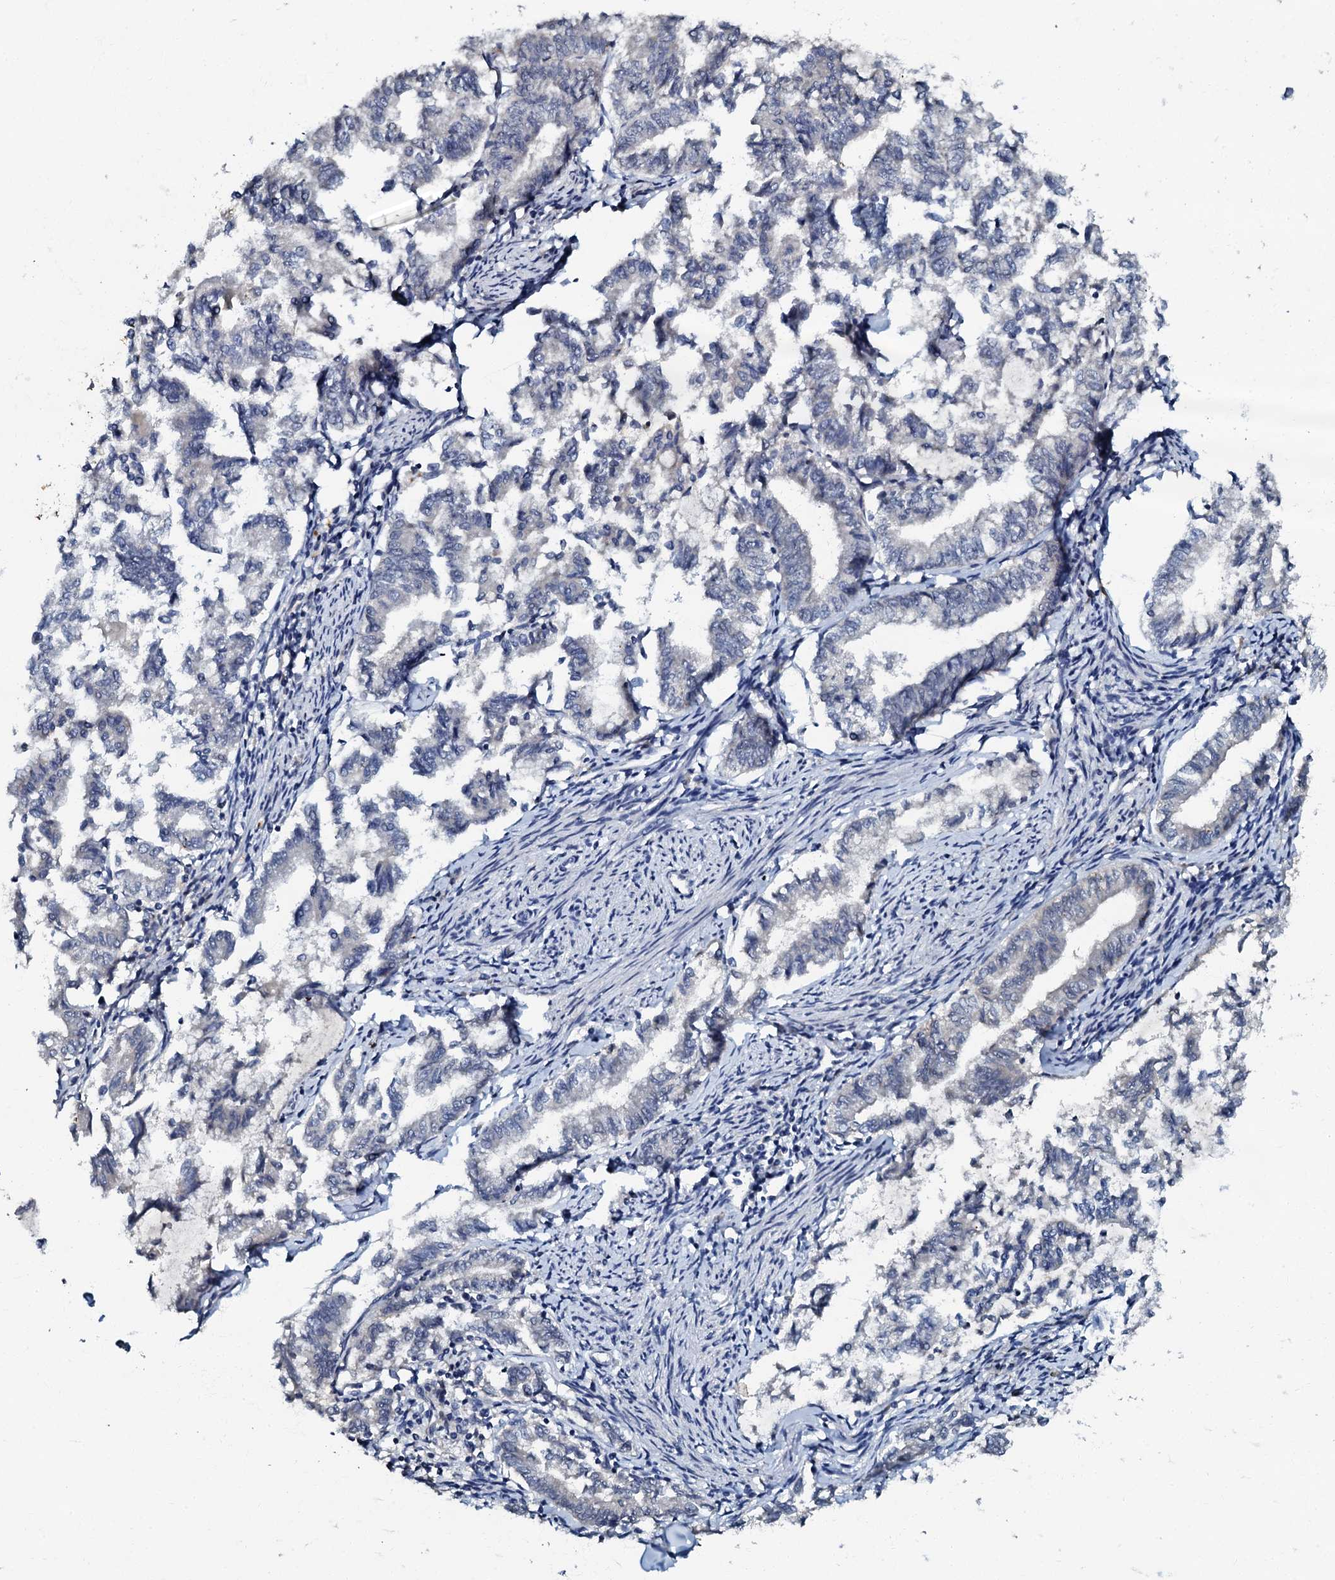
{"staining": {"intensity": "negative", "quantity": "none", "location": "none"}, "tissue": "endometrial cancer", "cell_type": "Tumor cells", "image_type": "cancer", "snomed": [{"axis": "morphology", "description": "Adenocarcinoma, NOS"}, {"axis": "topography", "description": "Endometrium"}], "caption": "The micrograph displays no significant positivity in tumor cells of endometrial adenocarcinoma. The staining was performed using DAB to visualize the protein expression in brown, while the nuclei were stained in blue with hematoxylin (Magnification: 20x).", "gene": "OLAH", "patient": {"sex": "female", "age": 79}}